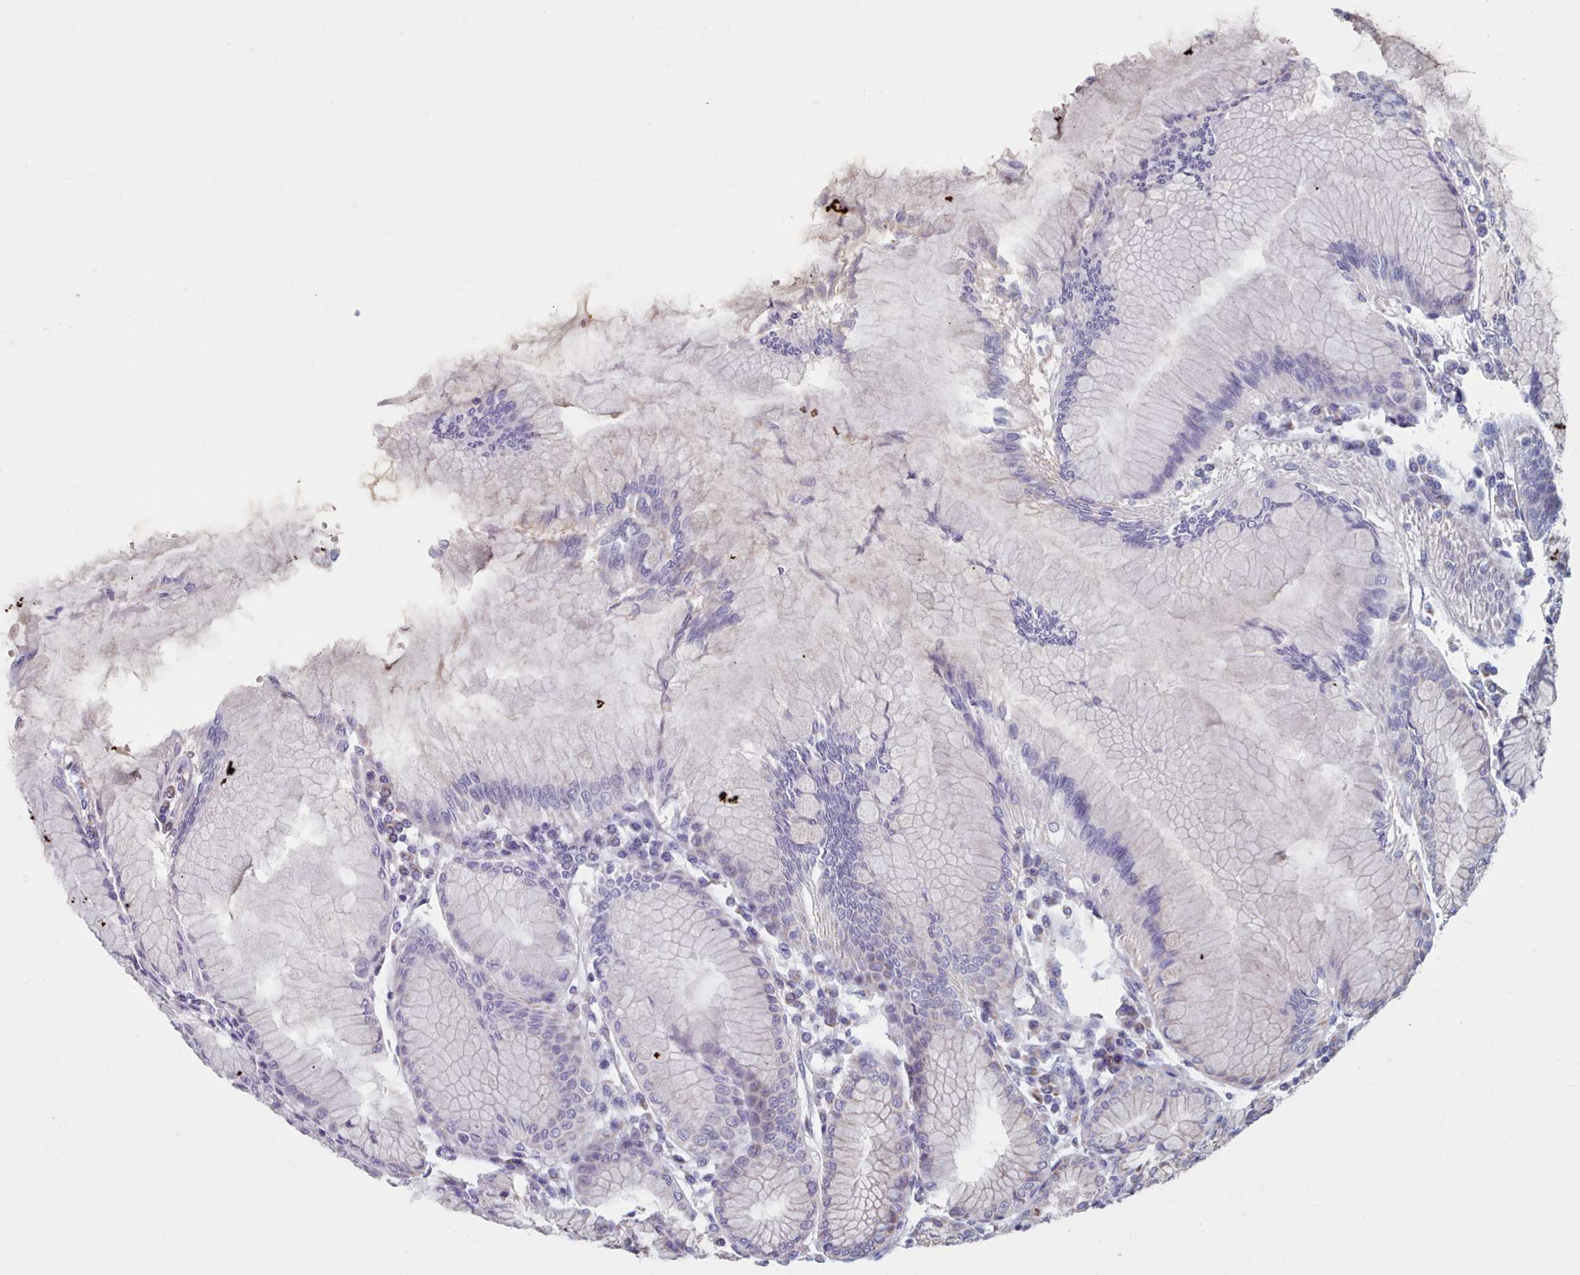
{"staining": {"intensity": "moderate", "quantity": "25%-75%", "location": "cytoplasmic/membranous"}, "tissue": "stomach", "cell_type": "Glandular cells", "image_type": "normal", "snomed": [{"axis": "morphology", "description": "Normal tissue, NOS"}, {"axis": "topography", "description": "Stomach"}], "caption": "This micrograph shows IHC staining of normal human stomach, with medium moderate cytoplasmic/membranous expression in approximately 25%-75% of glandular cells.", "gene": "HAO1", "patient": {"sex": "female", "age": 57}}